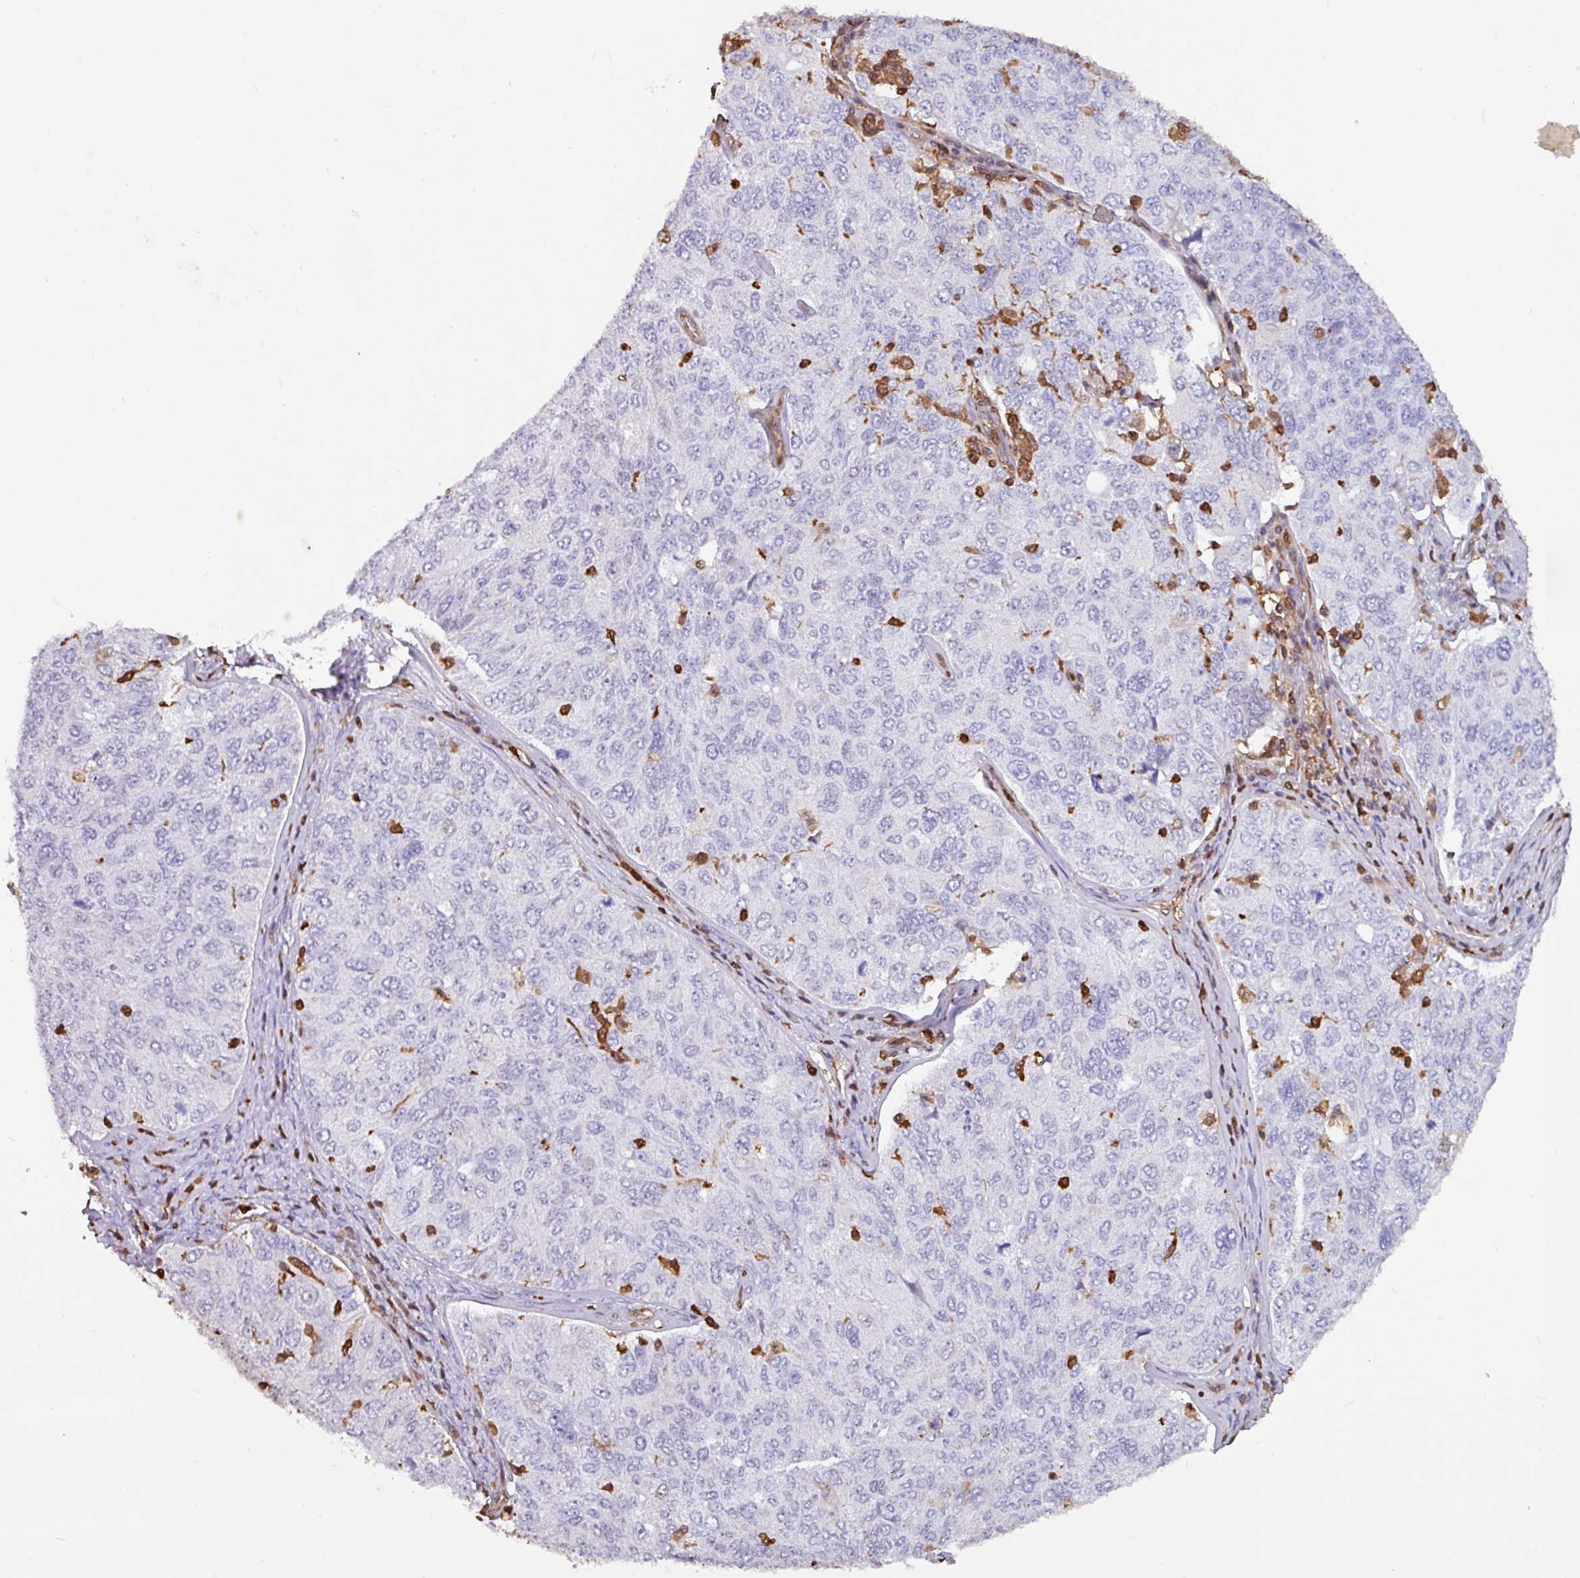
{"staining": {"intensity": "negative", "quantity": "none", "location": "none"}, "tissue": "ovarian cancer", "cell_type": "Tumor cells", "image_type": "cancer", "snomed": [{"axis": "morphology", "description": "Carcinoma, endometroid"}, {"axis": "topography", "description": "Ovary"}], "caption": "An immunohistochemistry image of endometroid carcinoma (ovarian) is shown. There is no staining in tumor cells of endometroid carcinoma (ovarian).", "gene": "ARHGDIB", "patient": {"sex": "female", "age": 62}}